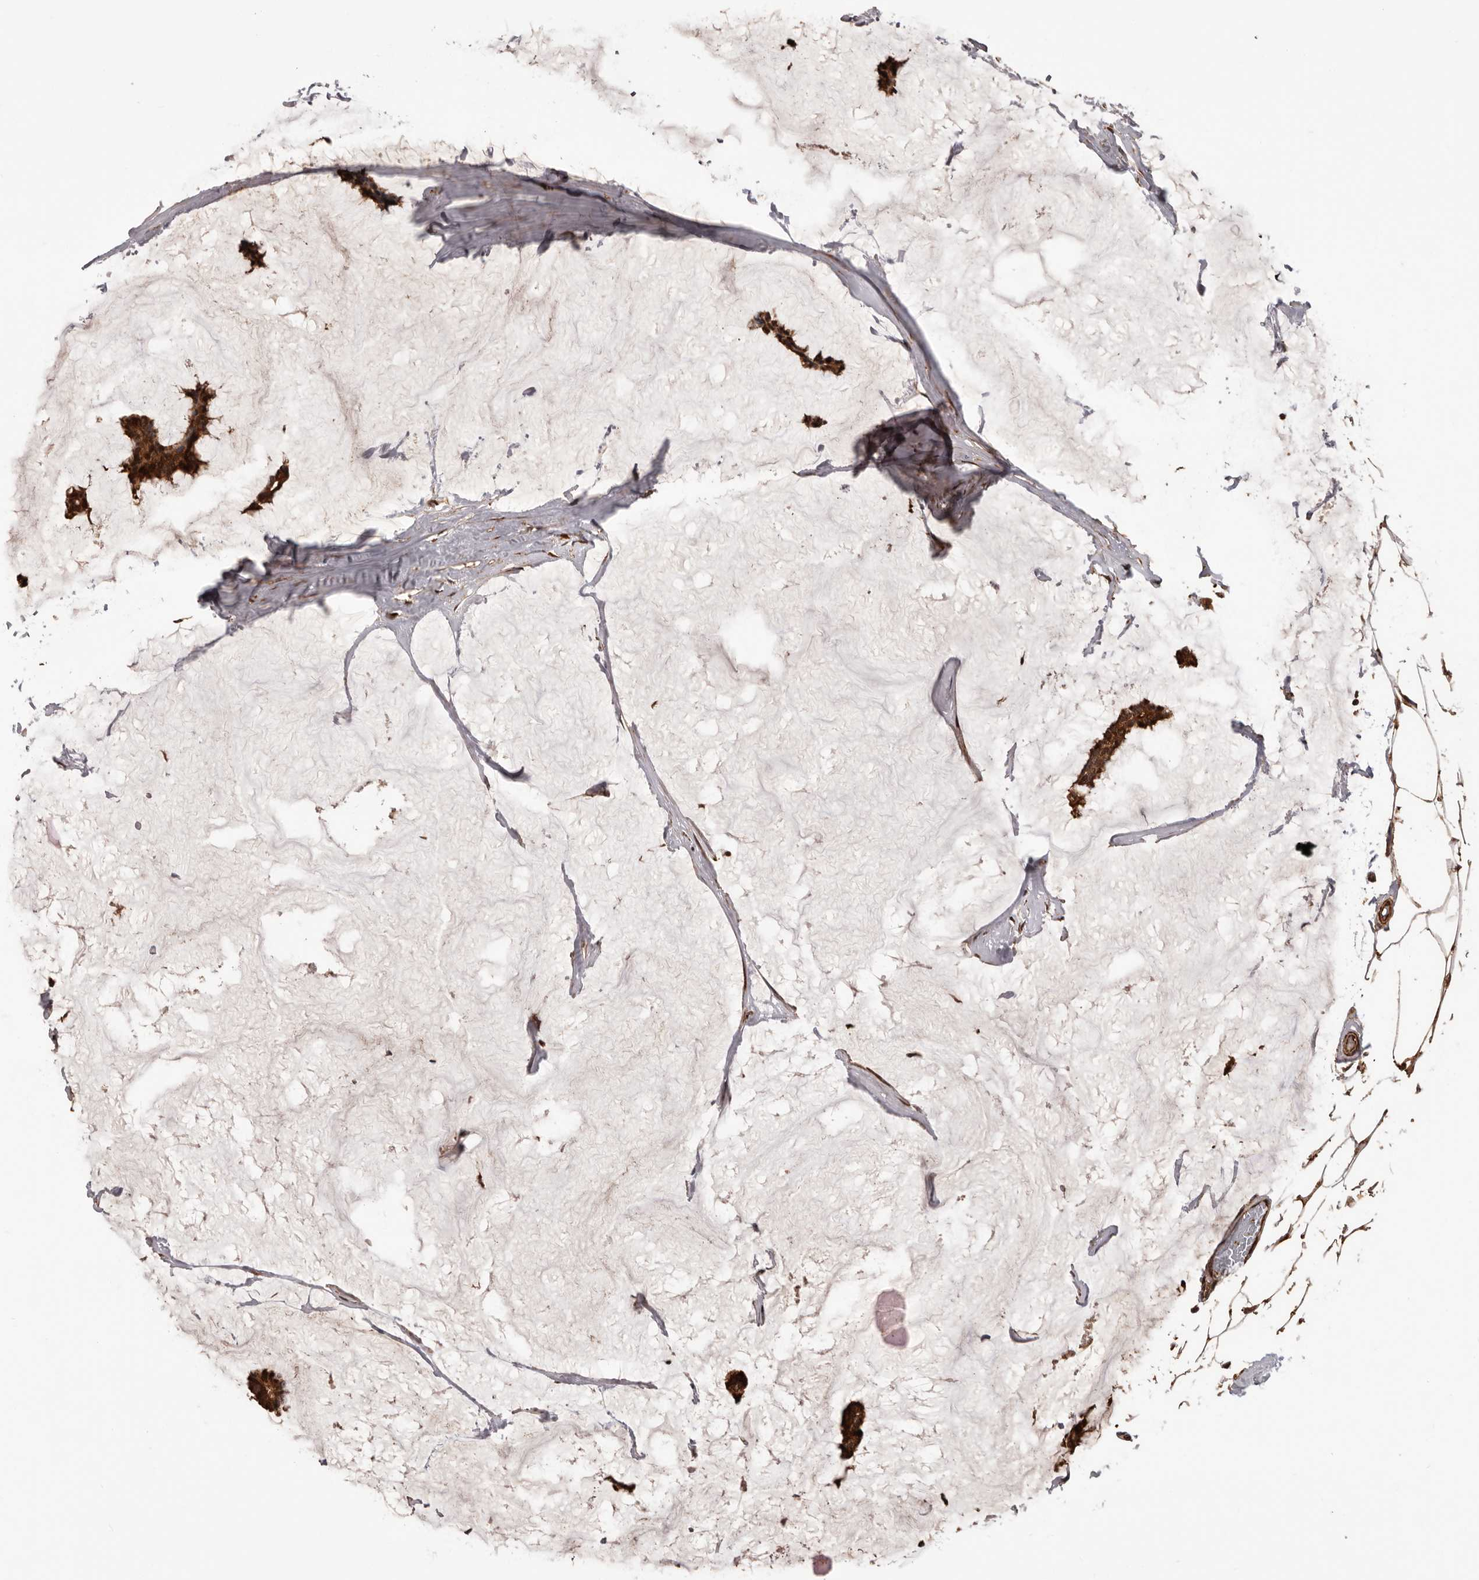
{"staining": {"intensity": "strong", "quantity": ">75%", "location": "cytoplasmic/membranous,nuclear"}, "tissue": "breast cancer", "cell_type": "Tumor cells", "image_type": "cancer", "snomed": [{"axis": "morphology", "description": "Duct carcinoma"}, {"axis": "topography", "description": "Breast"}], "caption": "Immunohistochemistry (IHC) staining of invasive ductal carcinoma (breast), which shows high levels of strong cytoplasmic/membranous and nuclear expression in approximately >75% of tumor cells indicating strong cytoplasmic/membranous and nuclear protein expression. The staining was performed using DAB (3,3'-diaminobenzidine) (brown) for protein detection and nuclei were counterstained in hematoxylin (blue).", "gene": "ADAMTS2", "patient": {"sex": "female", "age": 93}}